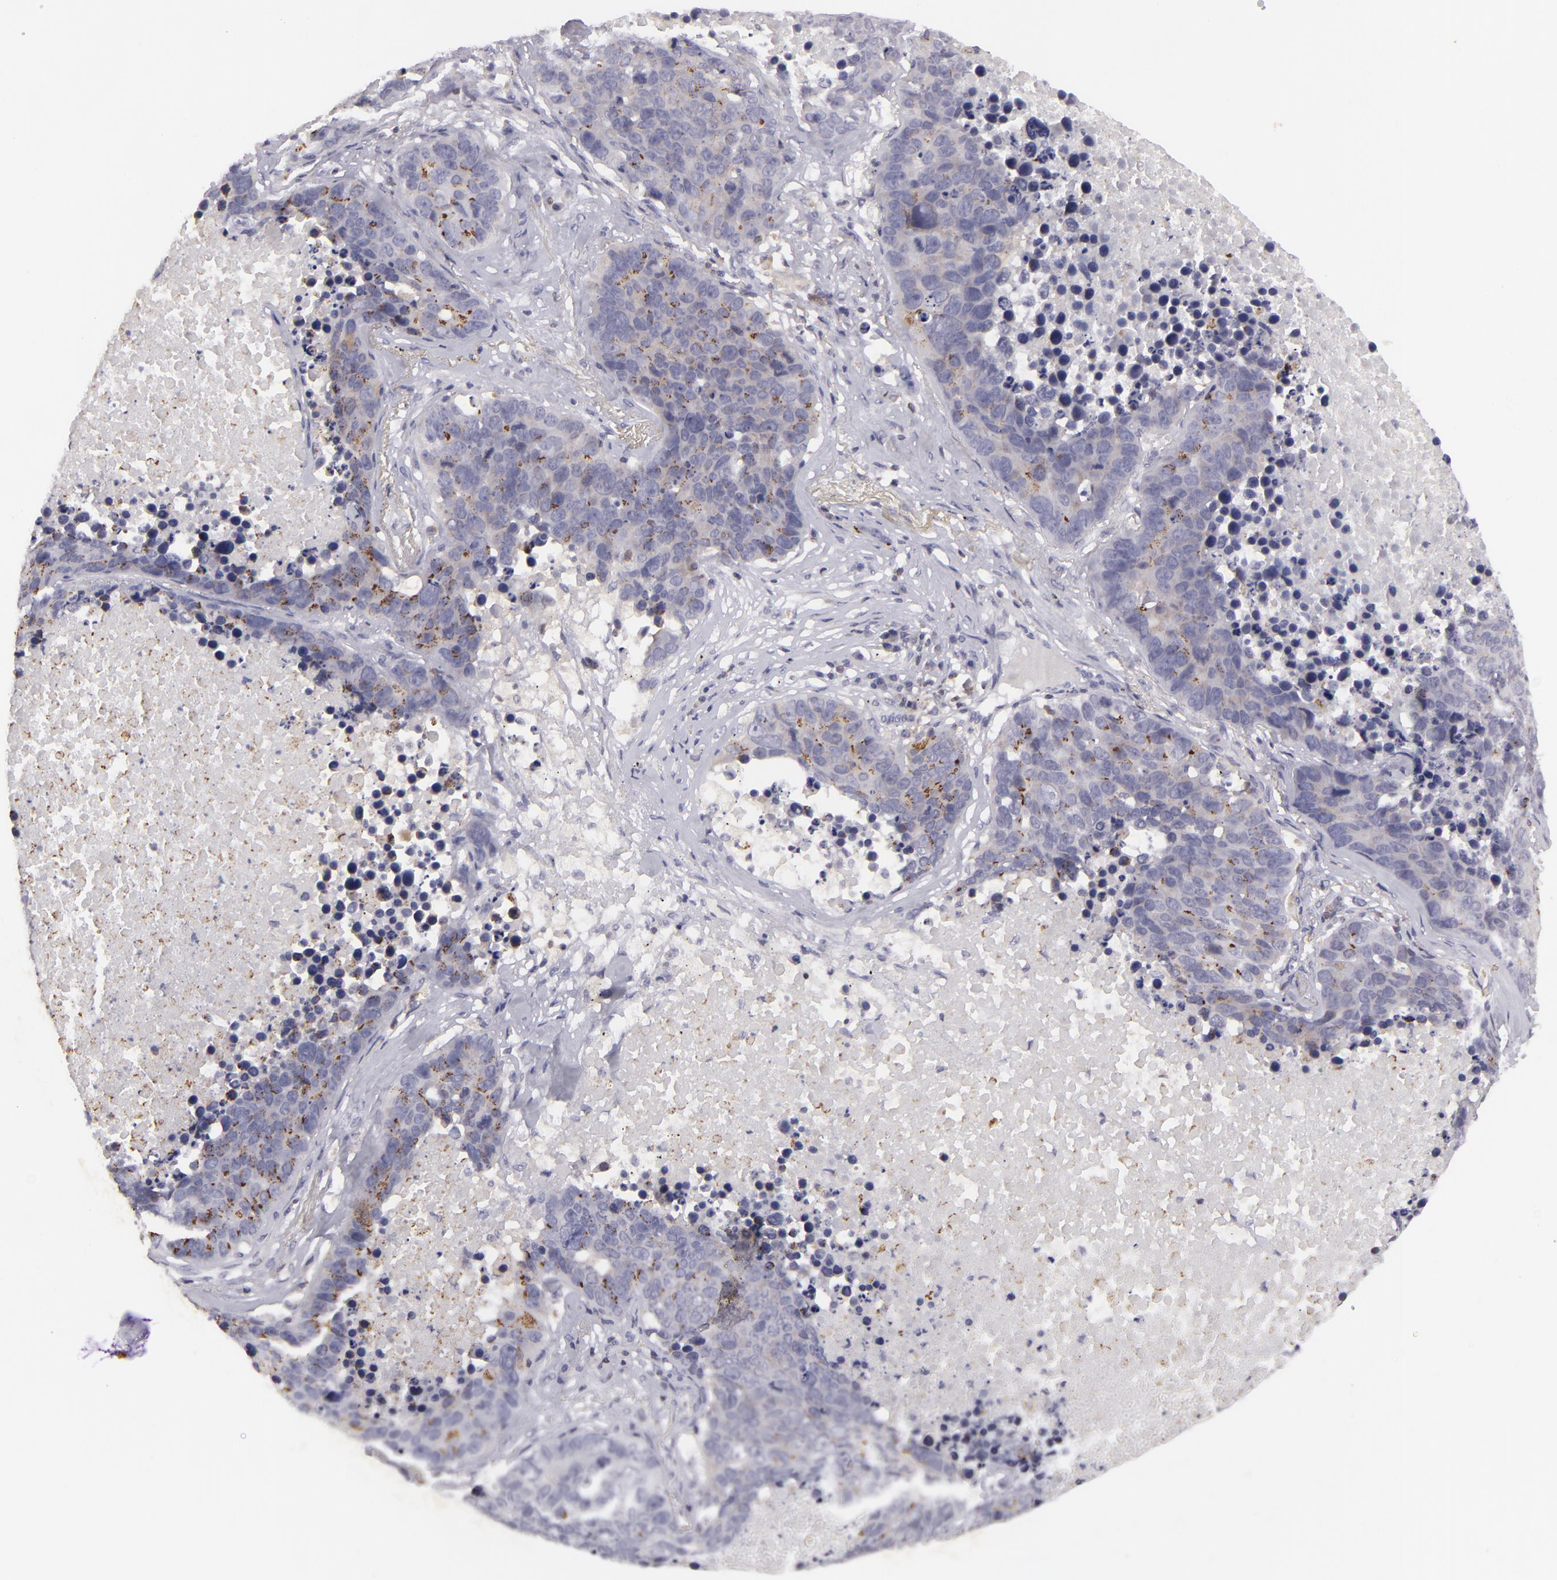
{"staining": {"intensity": "moderate", "quantity": "25%-75%", "location": "cytoplasmic/membranous"}, "tissue": "lung cancer", "cell_type": "Tumor cells", "image_type": "cancer", "snomed": [{"axis": "morphology", "description": "Carcinoid, malignant, NOS"}, {"axis": "topography", "description": "Lung"}], "caption": "An image showing moderate cytoplasmic/membranous staining in about 25%-75% of tumor cells in lung cancer (carcinoid (malignant)), as visualized by brown immunohistochemical staining.", "gene": "KCNAB2", "patient": {"sex": "male", "age": 60}}